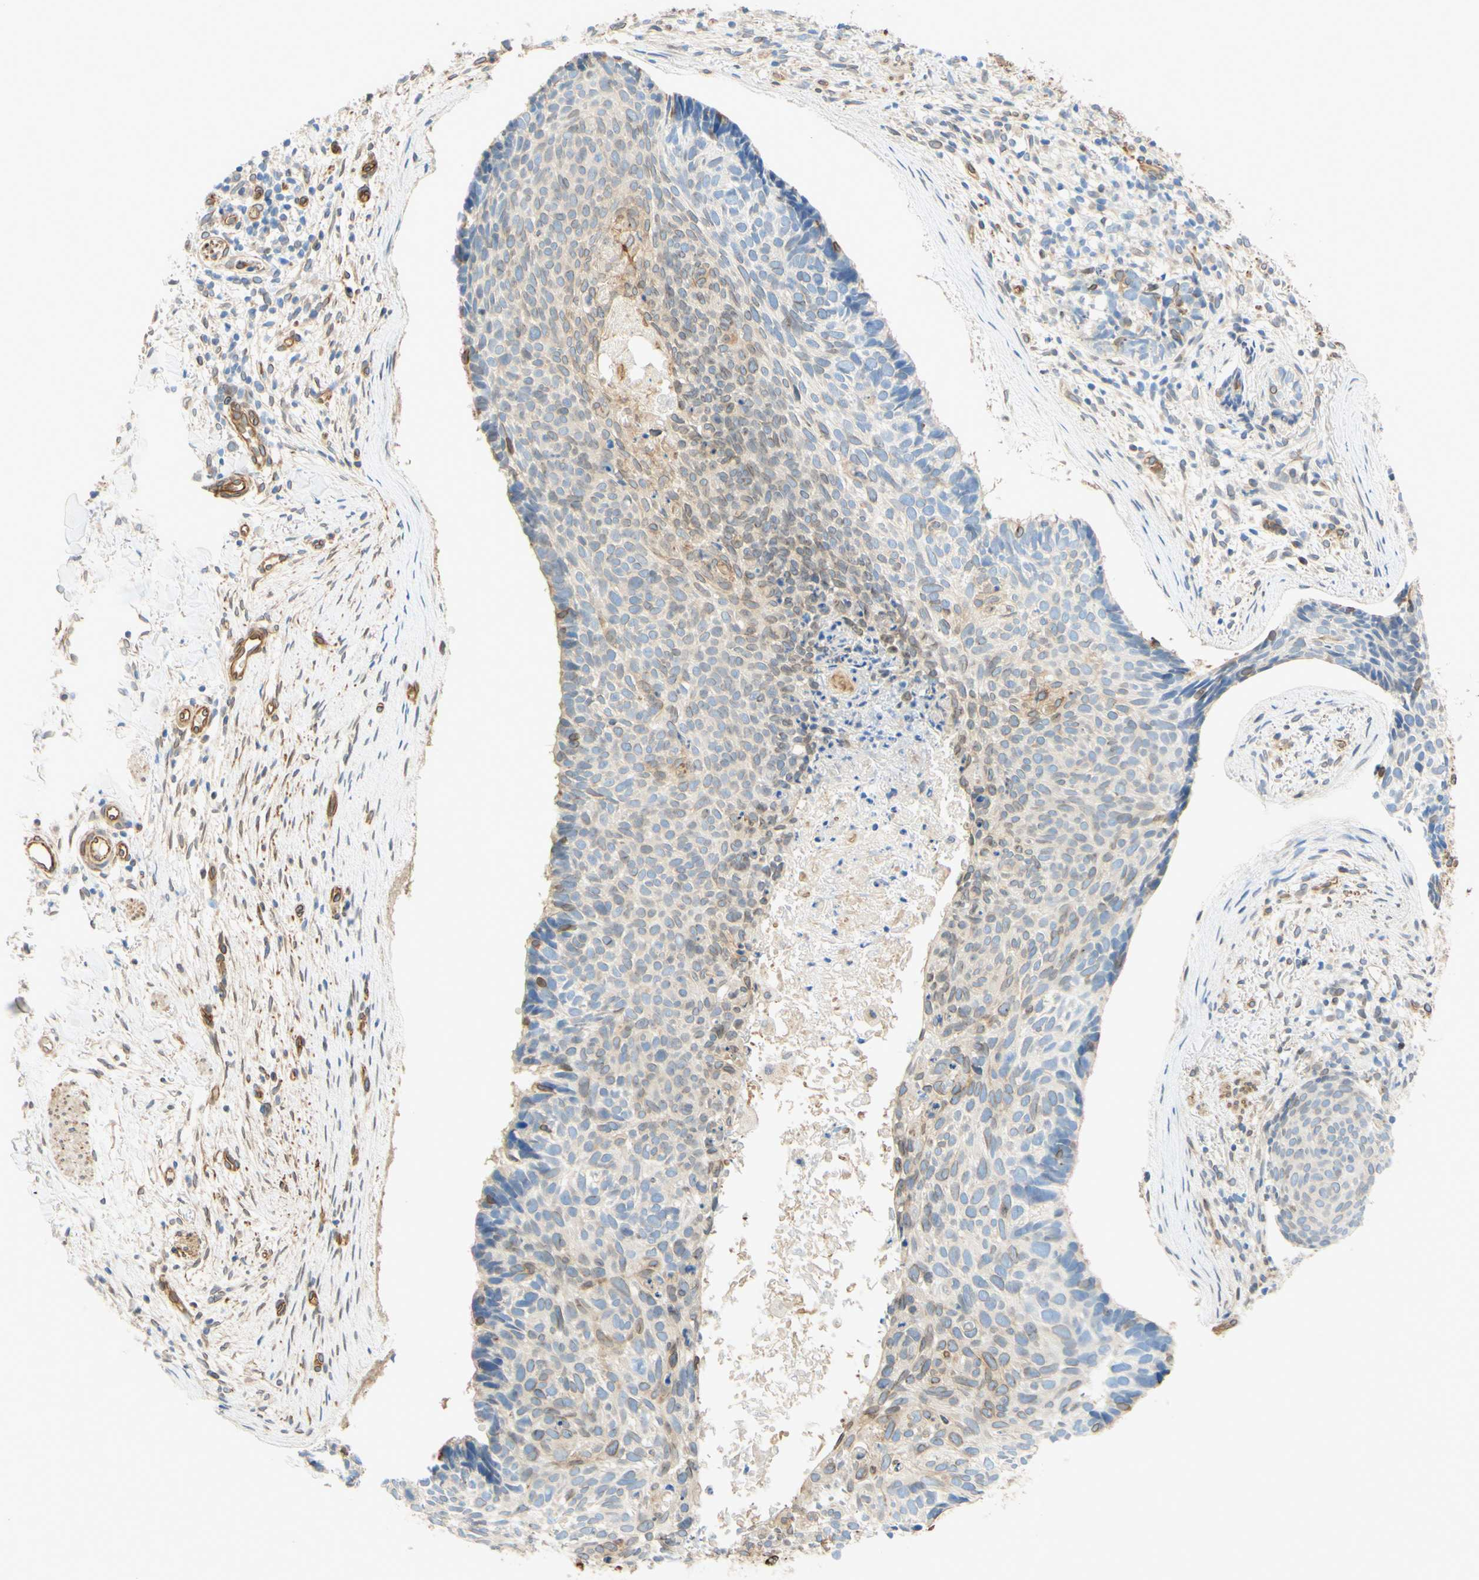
{"staining": {"intensity": "weak", "quantity": "<25%", "location": "cytoplasmic/membranous,nuclear"}, "tissue": "skin cancer", "cell_type": "Tumor cells", "image_type": "cancer", "snomed": [{"axis": "morphology", "description": "Normal tissue, NOS"}, {"axis": "morphology", "description": "Basal cell carcinoma"}, {"axis": "topography", "description": "Skin"}], "caption": "Micrograph shows no significant protein positivity in tumor cells of skin cancer. (Immunohistochemistry (ihc), brightfield microscopy, high magnification).", "gene": "ENDOD1", "patient": {"sex": "female", "age": 56}}